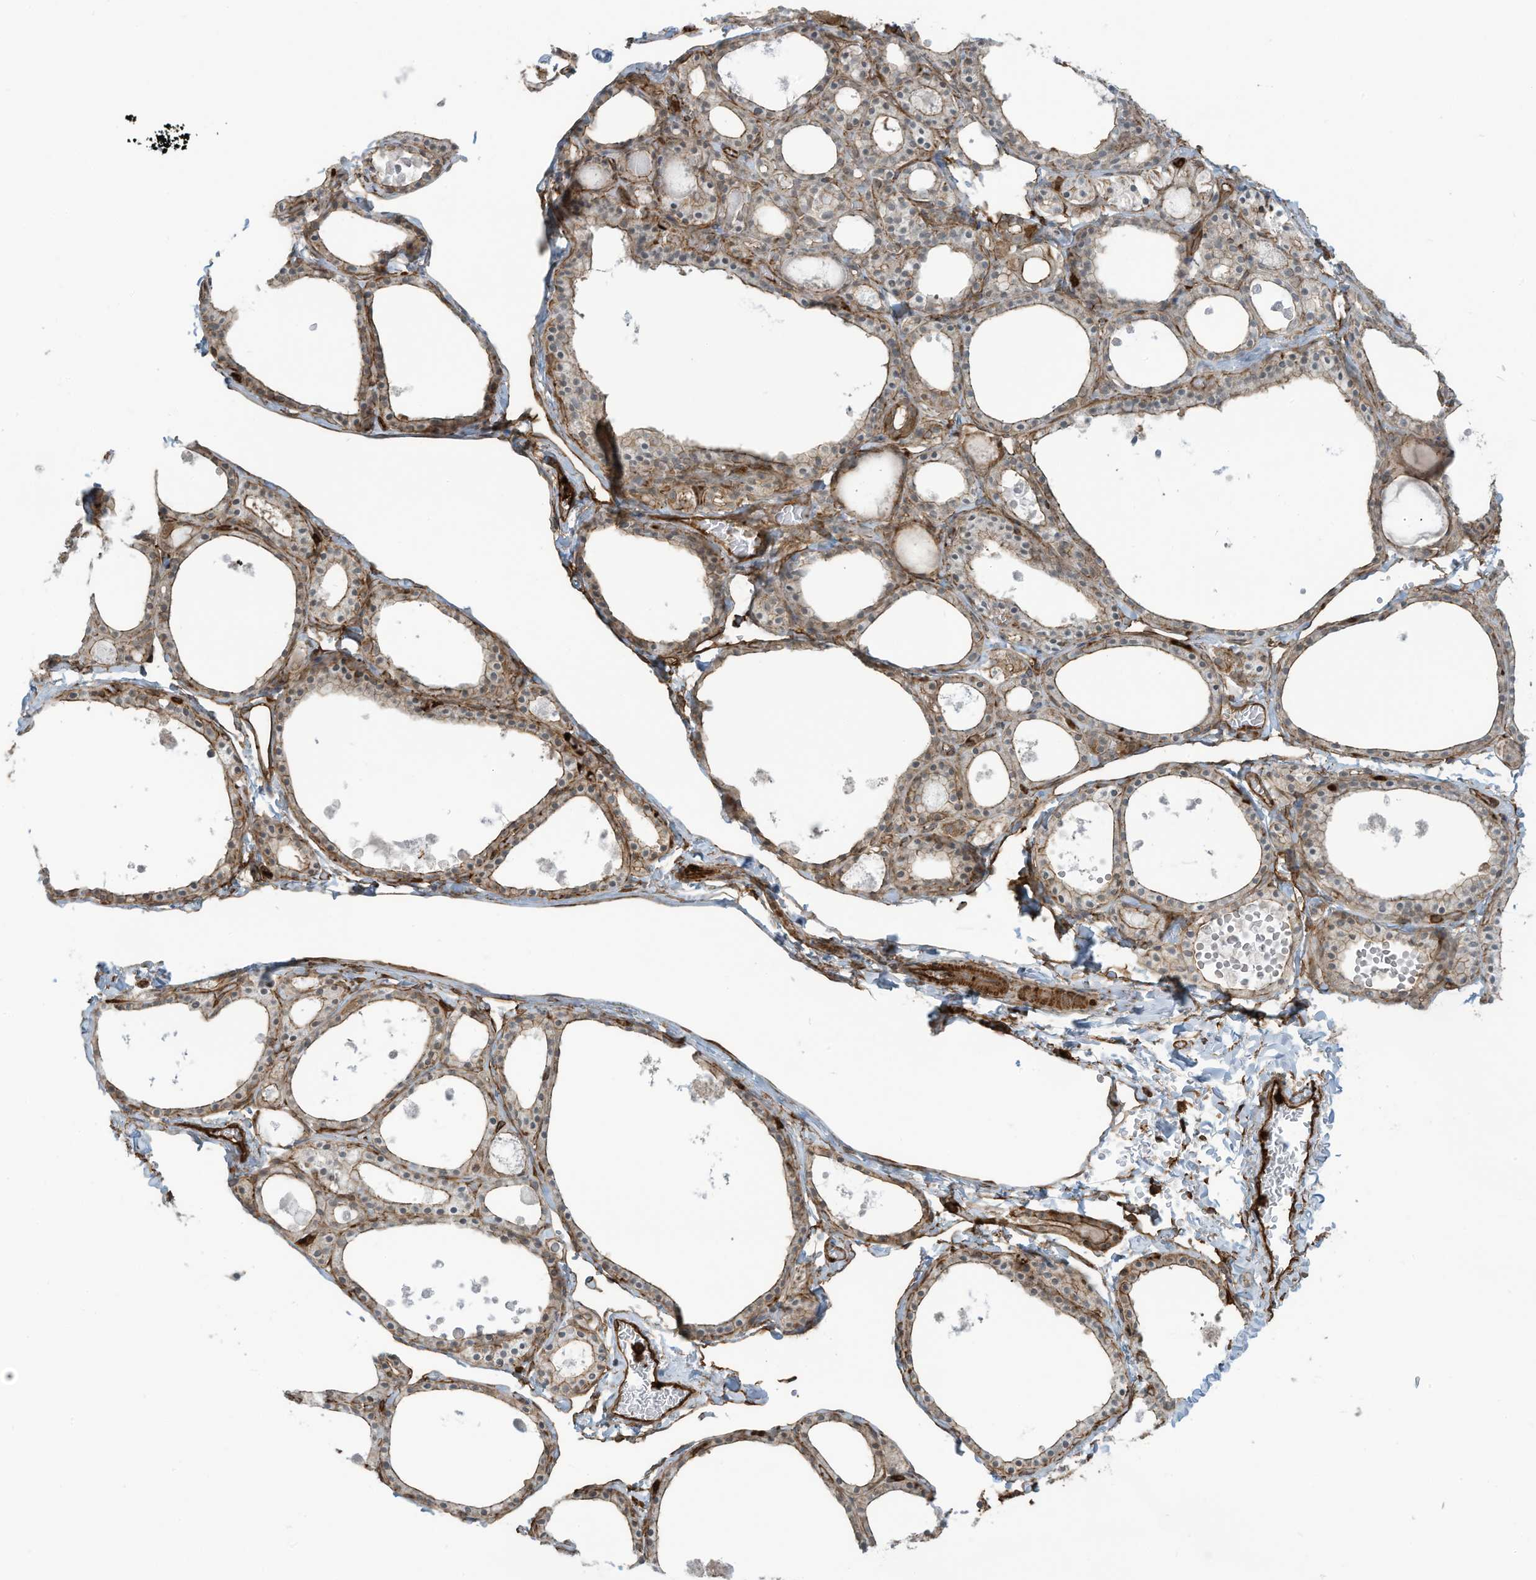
{"staining": {"intensity": "weak", "quantity": "25%-75%", "location": "cytoplasmic/membranous"}, "tissue": "thyroid gland", "cell_type": "Glandular cells", "image_type": "normal", "snomed": [{"axis": "morphology", "description": "Normal tissue, NOS"}, {"axis": "topography", "description": "Thyroid gland"}], "caption": "Protein analysis of unremarkable thyroid gland reveals weak cytoplasmic/membranous positivity in approximately 25%-75% of glandular cells. Nuclei are stained in blue.", "gene": "SLC9A2", "patient": {"sex": "male", "age": 56}}